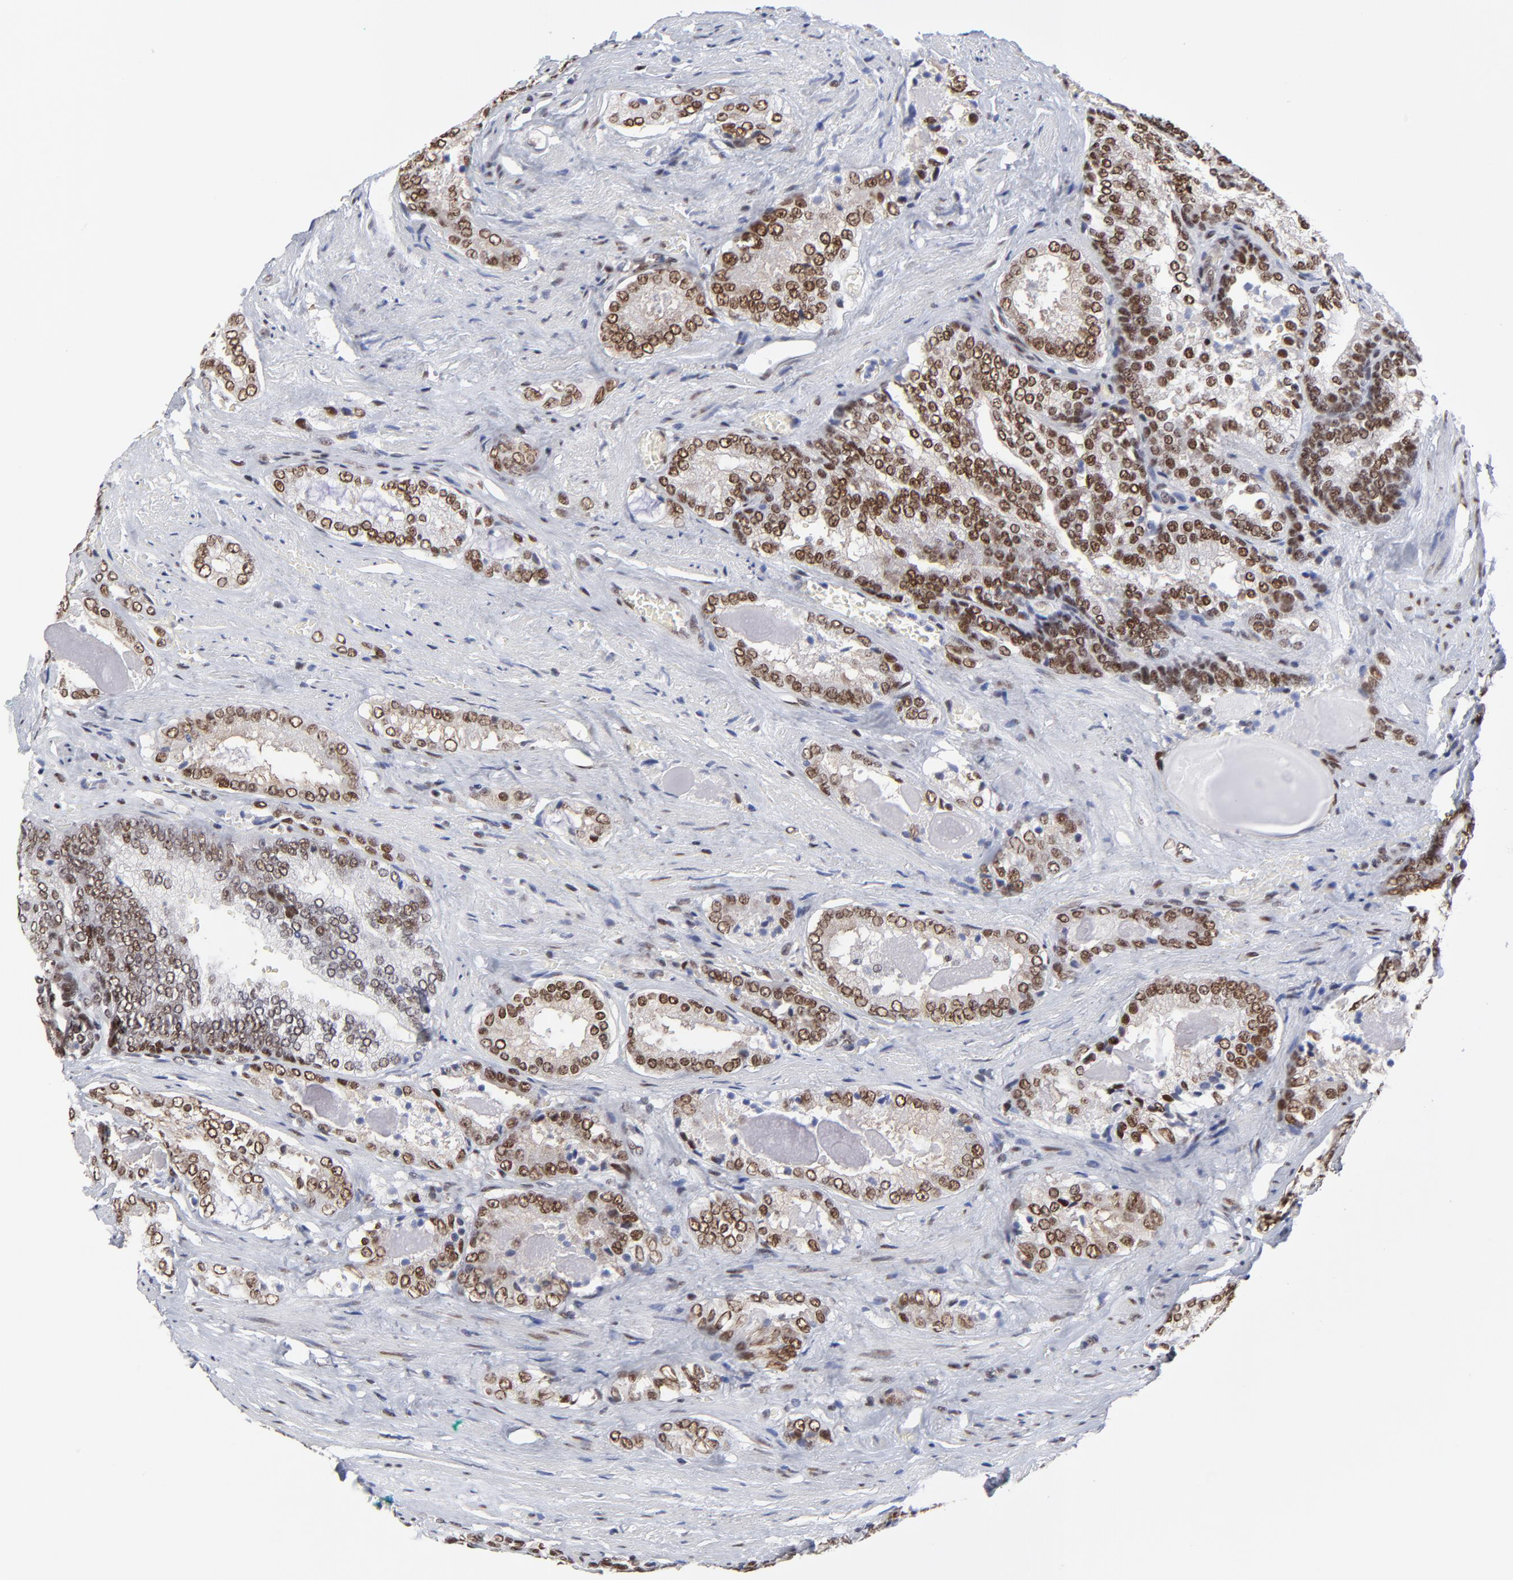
{"staining": {"intensity": "strong", "quantity": ">75%", "location": "nuclear"}, "tissue": "prostate cancer", "cell_type": "Tumor cells", "image_type": "cancer", "snomed": [{"axis": "morphology", "description": "Adenocarcinoma, Medium grade"}, {"axis": "topography", "description": "Prostate"}], "caption": "Strong nuclear positivity for a protein is seen in approximately >75% of tumor cells of prostate cancer (medium-grade adenocarcinoma) using immunohistochemistry (IHC).", "gene": "ZMYM3", "patient": {"sex": "male", "age": 60}}